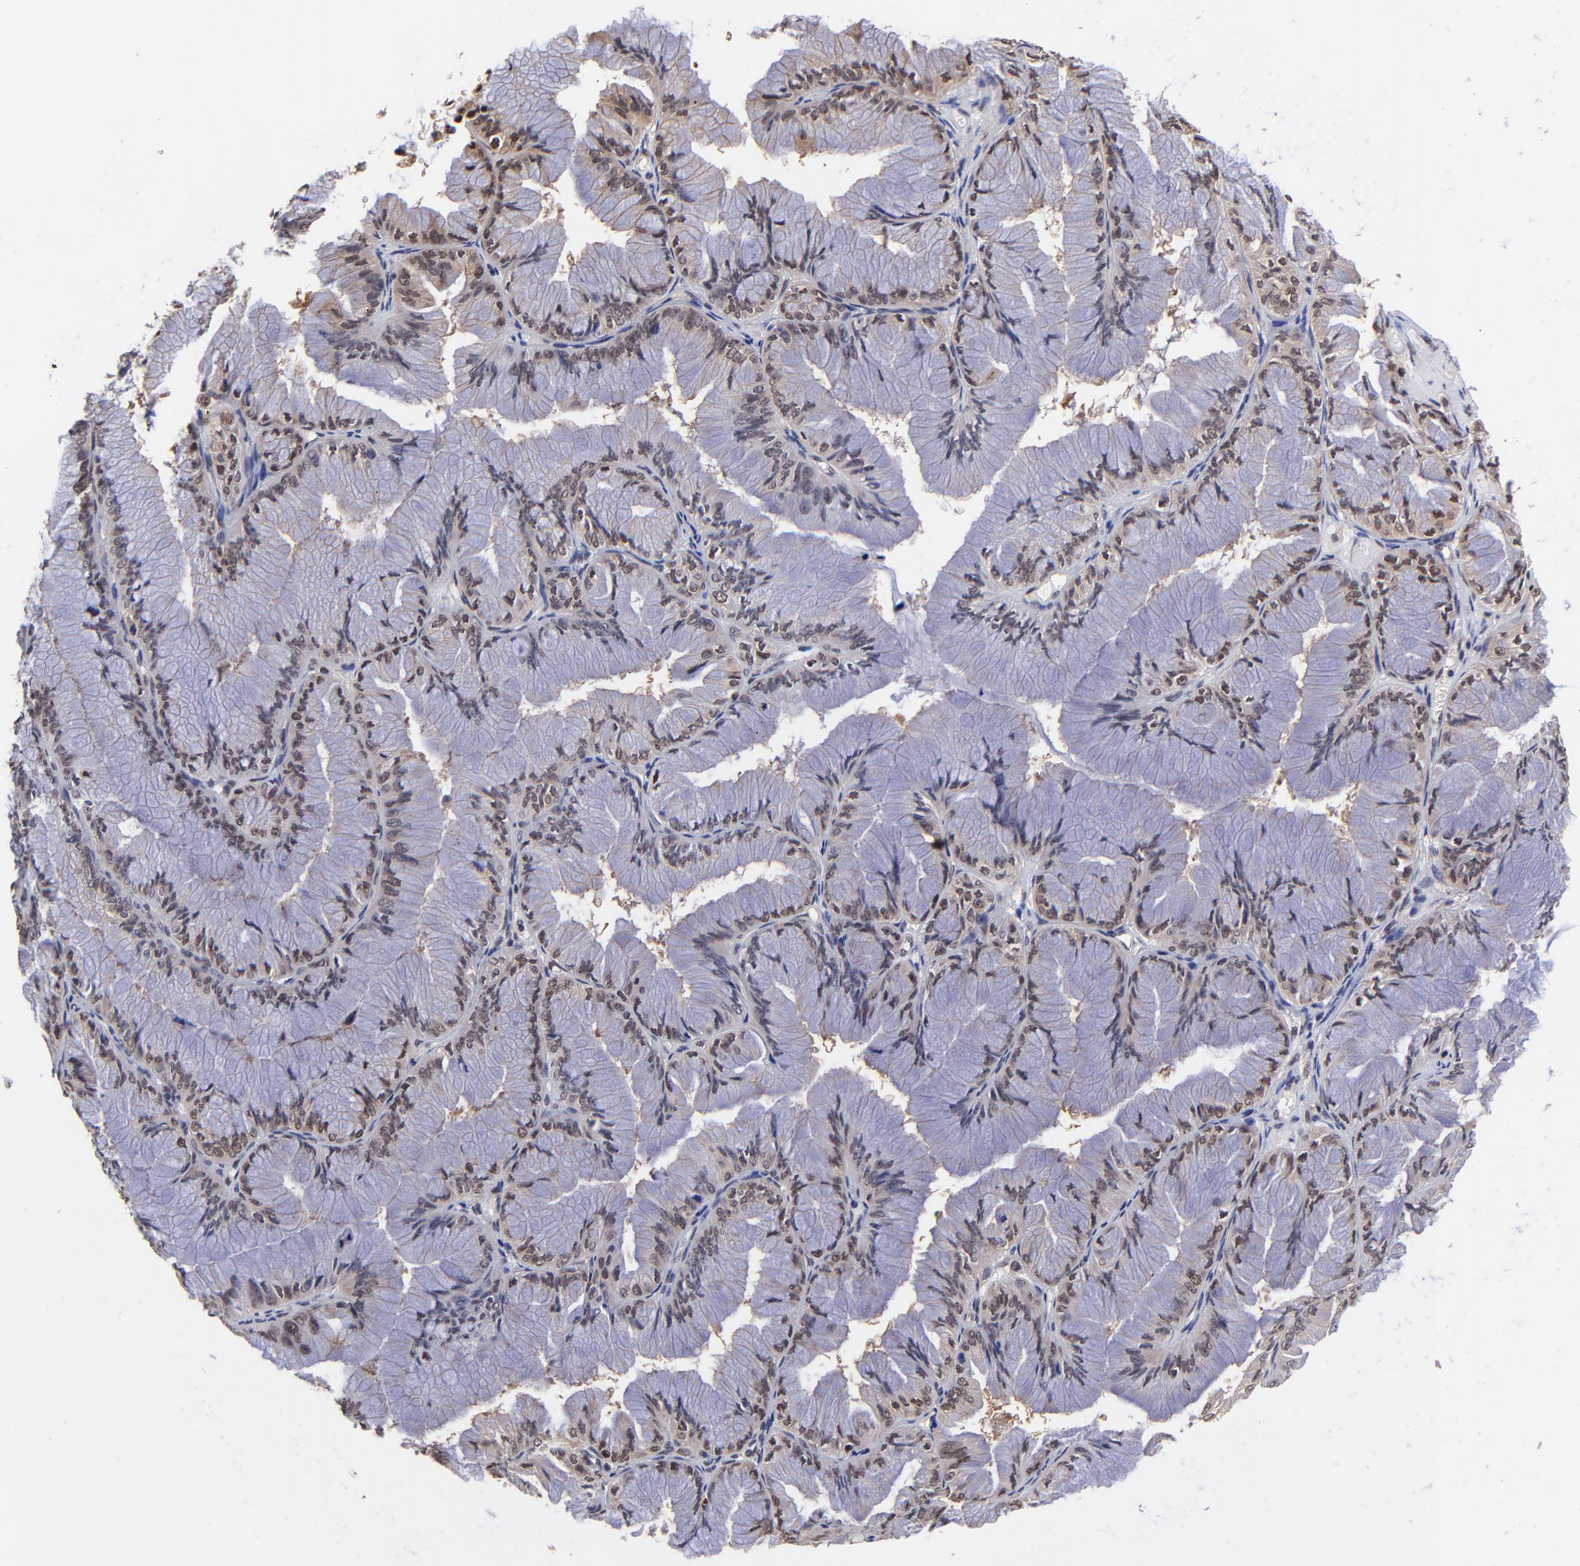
{"staining": {"intensity": "weak", "quantity": "25%-75%", "location": "cytoplasmic/membranous,nuclear"}, "tissue": "ovarian cancer", "cell_type": "Tumor cells", "image_type": "cancer", "snomed": [{"axis": "morphology", "description": "Cystadenocarcinoma, mucinous, NOS"}, {"axis": "topography", "description": "Ovary"}], "caption": "Human ovarian cancer stained with a brown dye exhibits weak cytoplasmic/membranous and nuclear positive positivity in approximately 25%-75% of tumor cells.", "gene": "PSMA6", "patient": {"sex": "female", "age": 63}}